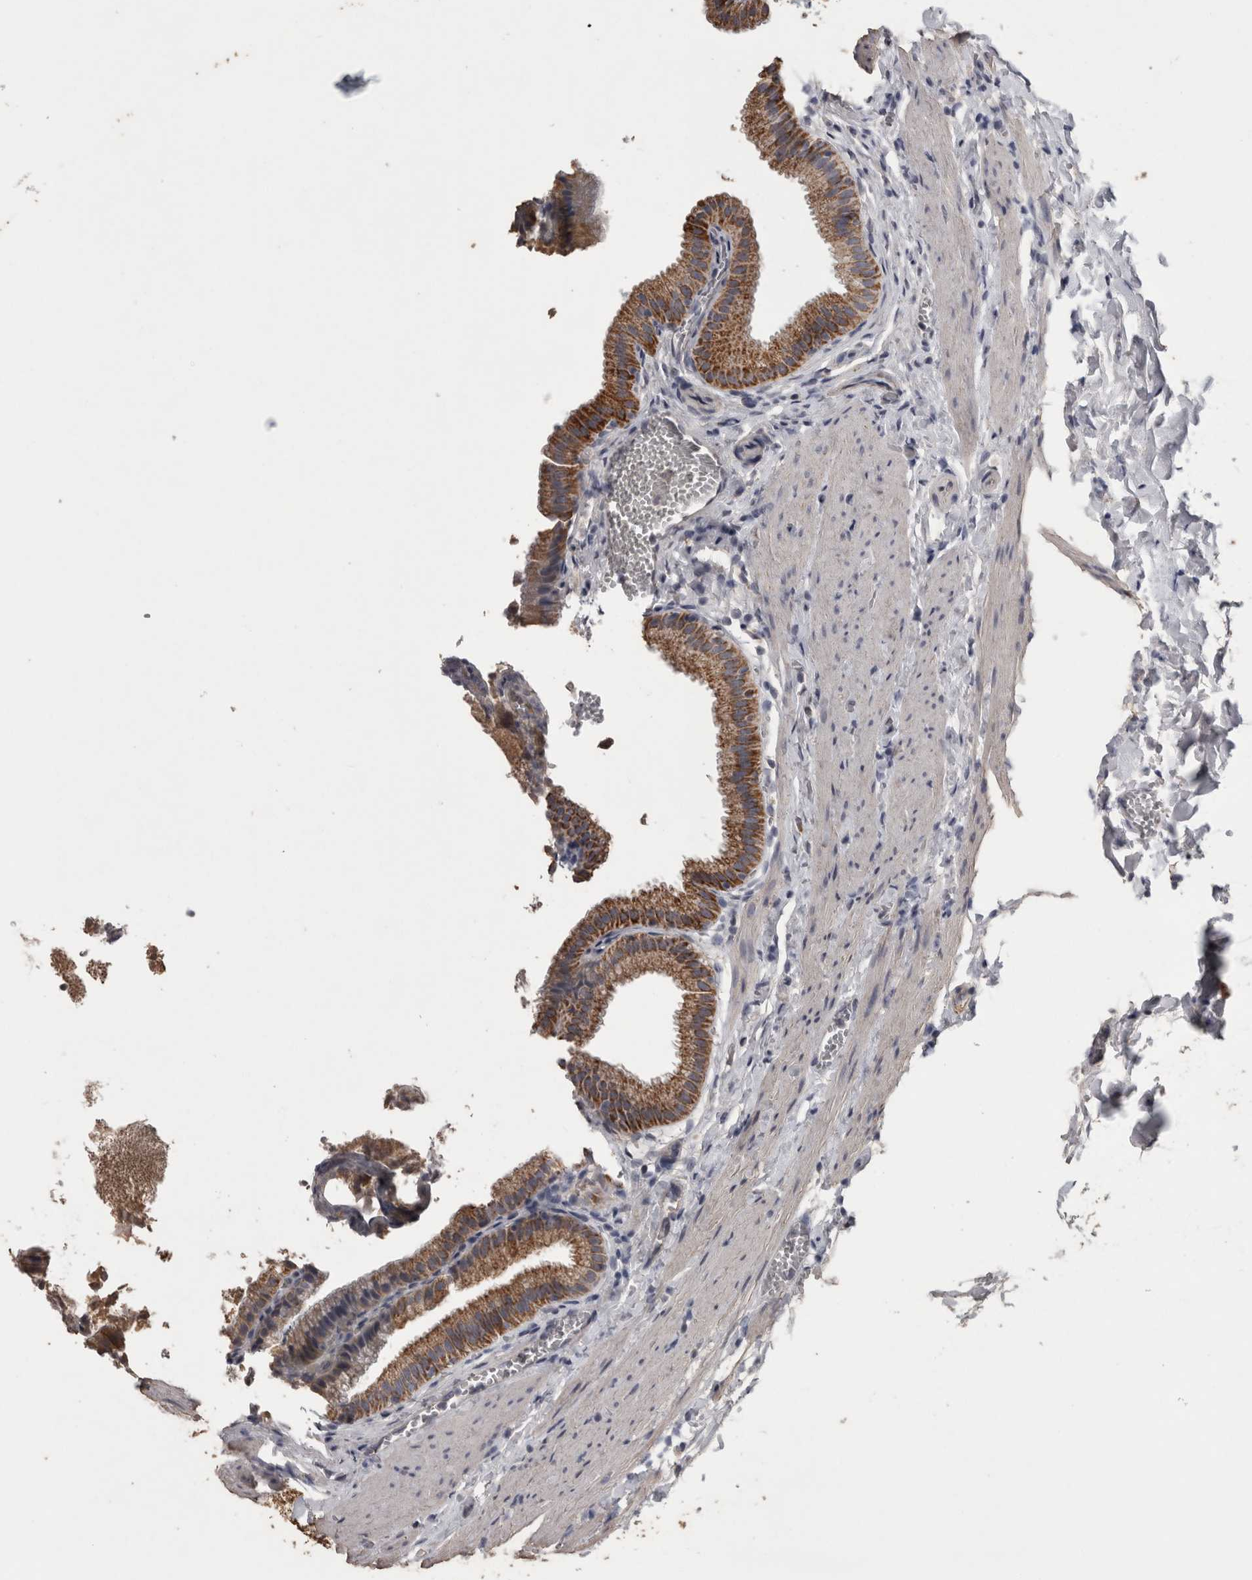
{"staining": {"intensity": "strong", "quantity": ">75%", "location": "cytoplasmic/membranous"}, "tissue": "gallbladder", "cell_type": "Glandular cells", "image_type": "normal", "snomed": [{"axis": "morphology", "description": "Normal tissue, NOS"}, {"axis": "topography", "description": "Gallbladder"}], "caption": "Human gallbladder stained for a protein (brown) displays strong cytoplasmic/membranous positive expression in about >75% of glandular cells.", "gene": "ACADM", "patient": {"sex": "male", "age": 38}}